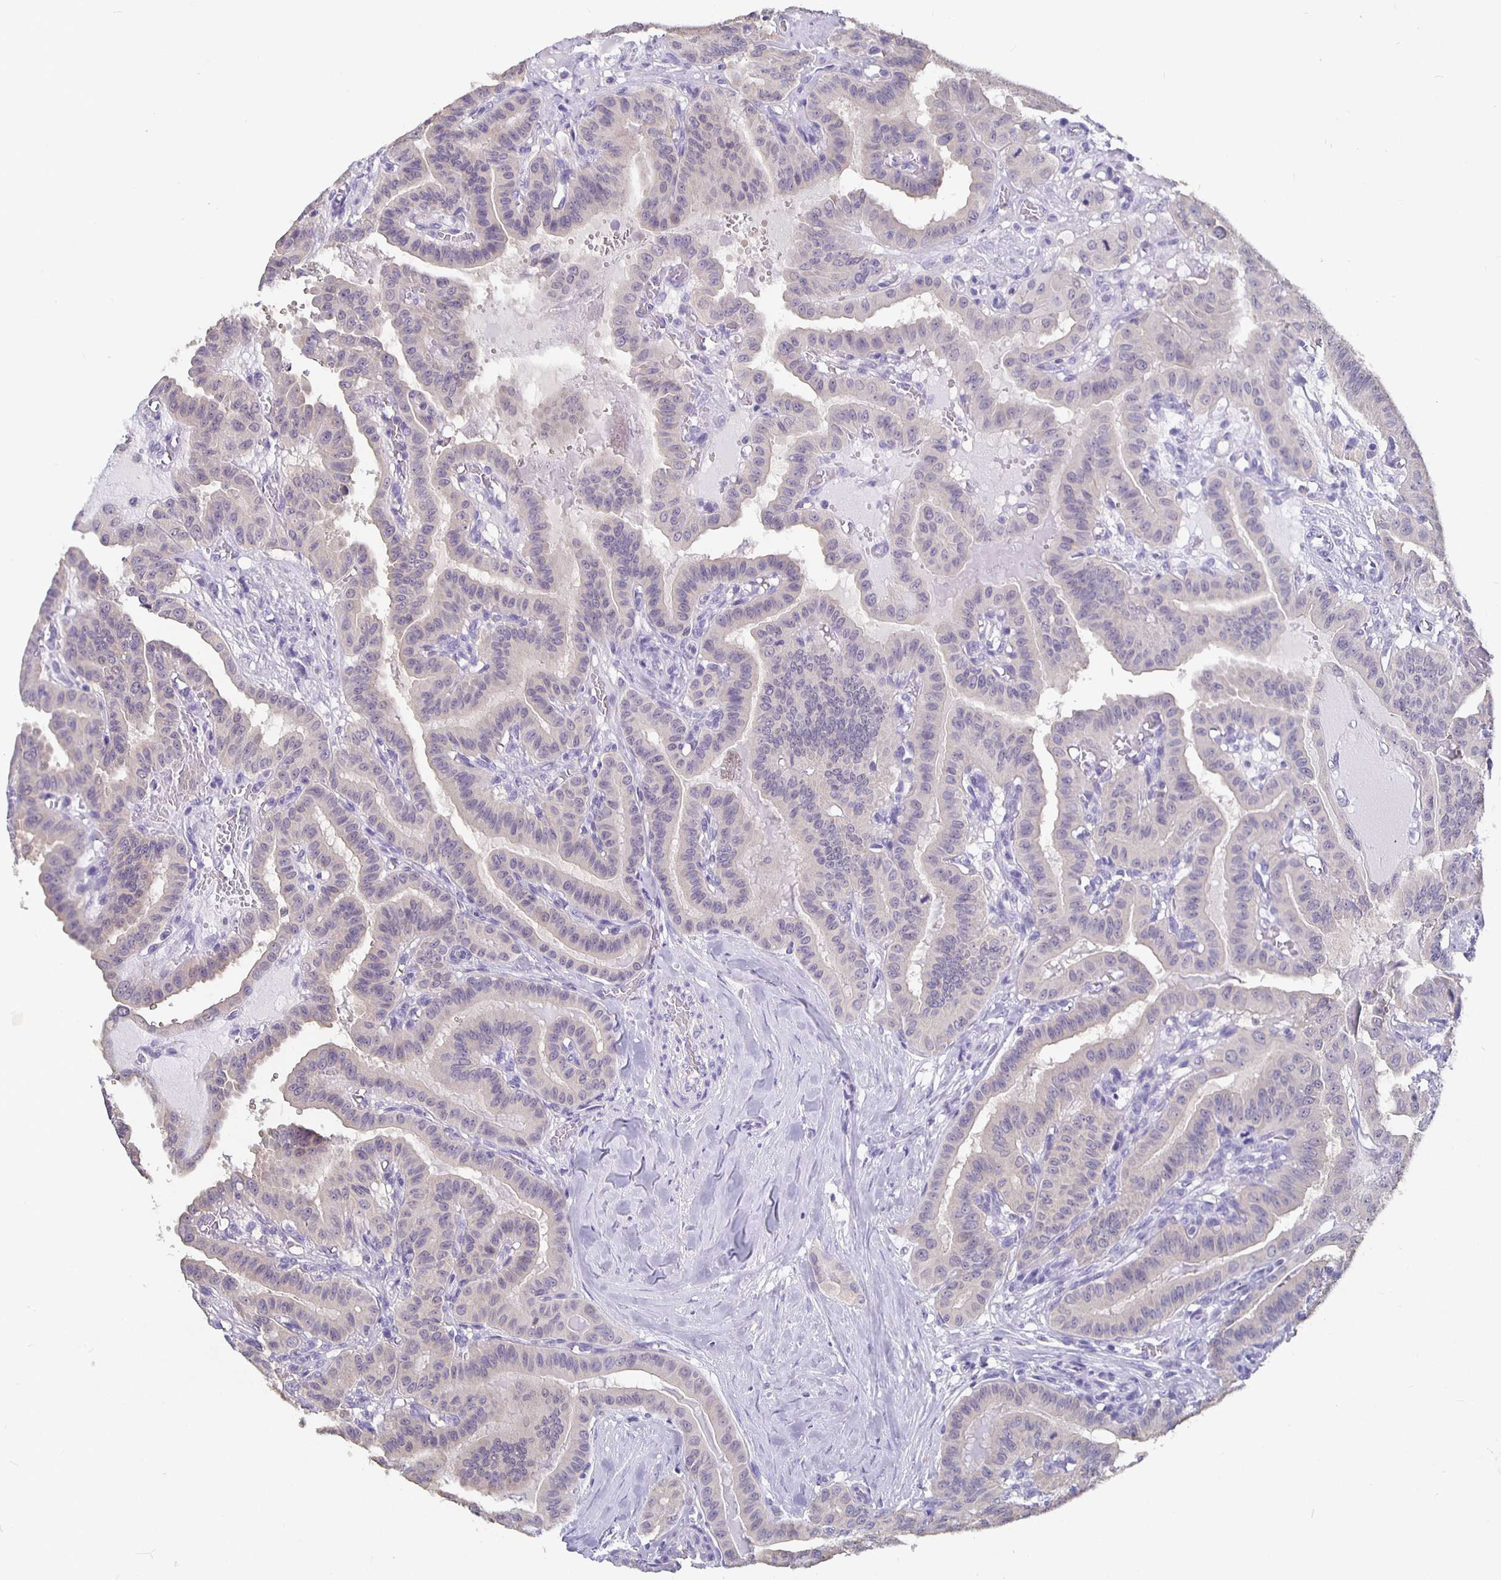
{"staining": {"intensity": "negative", "quantity": "none", "location": "none"}, "tissue": "thyroid cancer", "cell_type": "Tumor cells", "image_type": "cancer", "snomed": [{"axis": "morphology", "description": "Papillary adenocarcinoma, NOS"}, {"axis": "topography", "description": "Thyroid gland"}], "caption": "Protein analysis of thyroid papillary adenocarcinoma displays no significant expression in tumor cells.", "gene": "GPX4", "patient": {"sex": "male", "age": 87}}